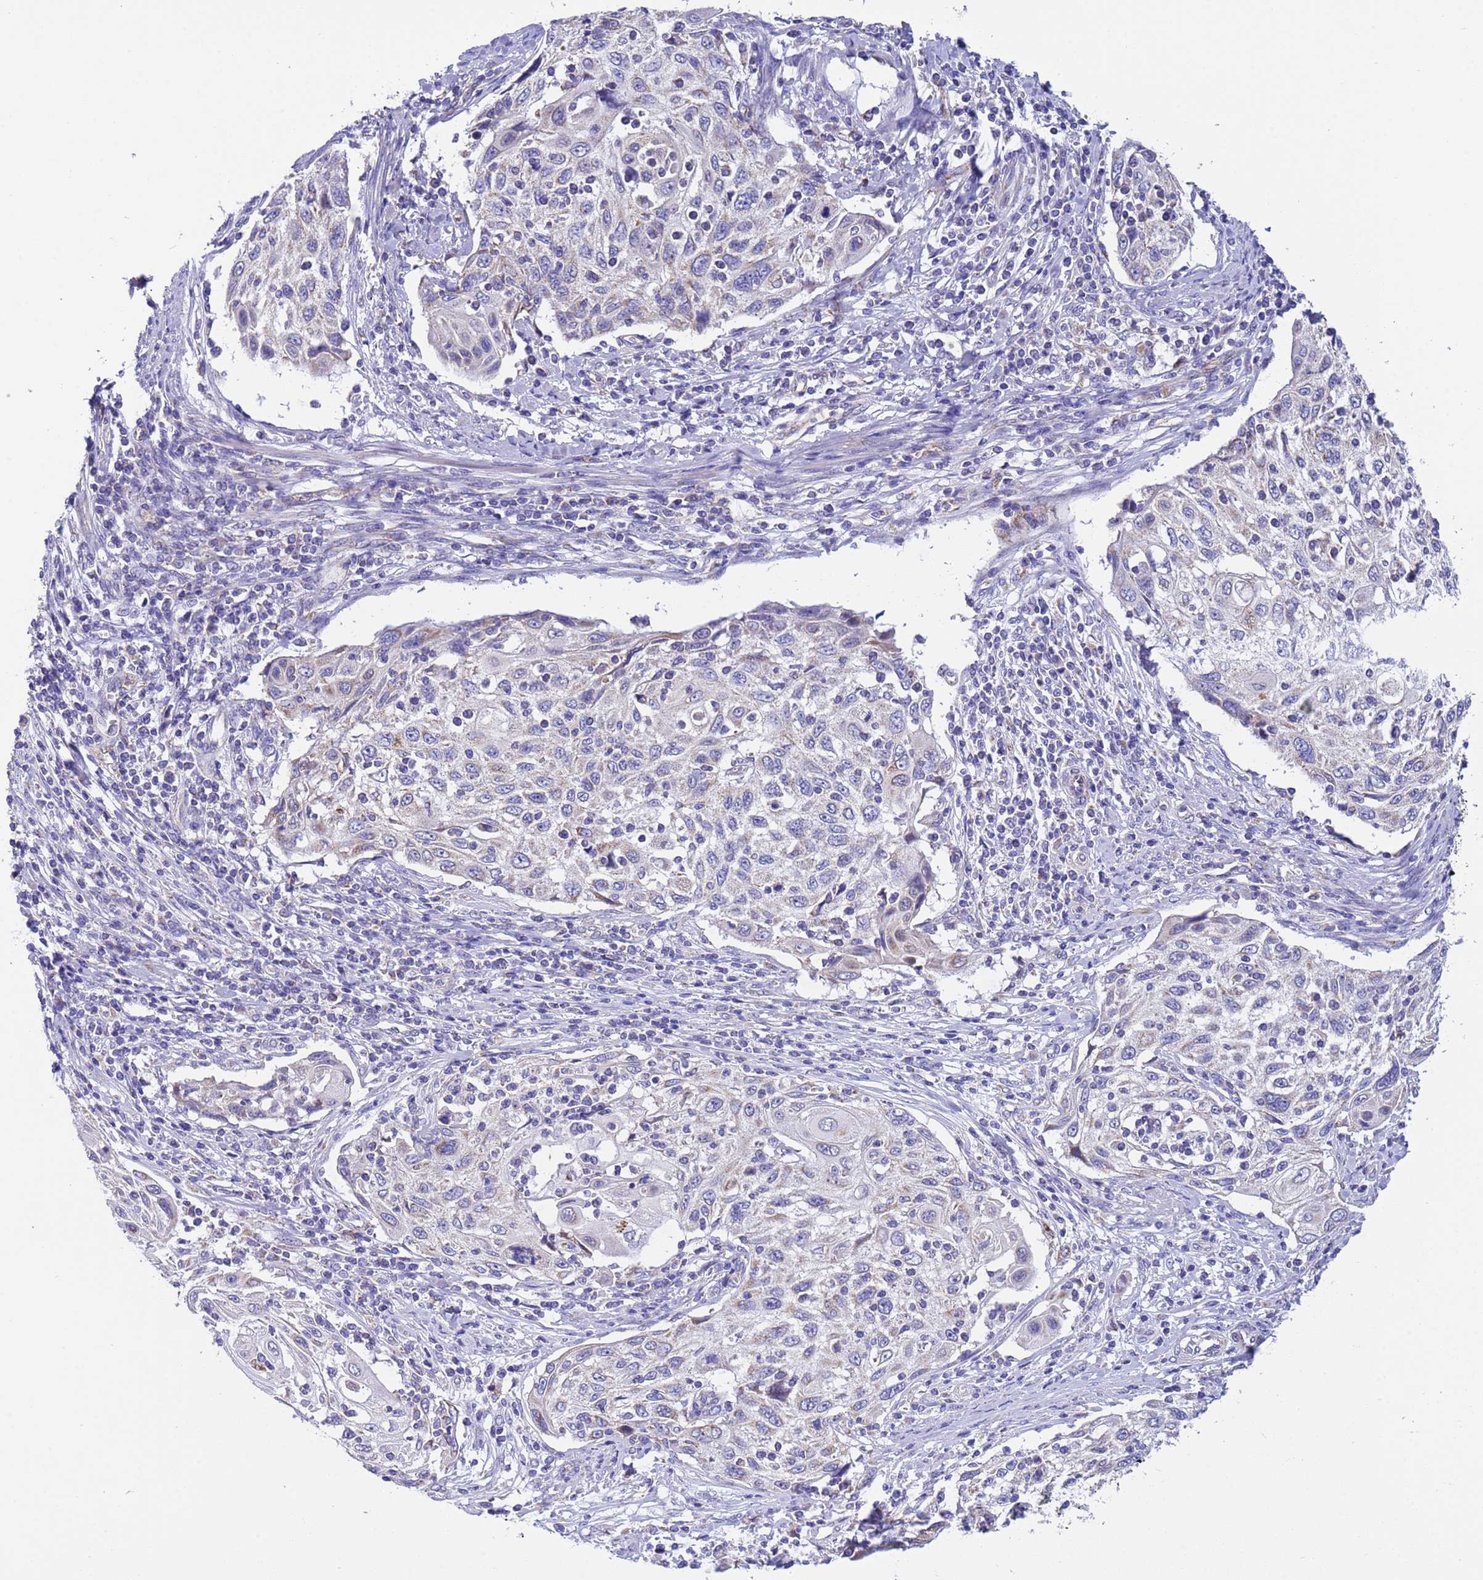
{"staining": {"intensity": "negative", "quantity": "none", "location": "none"}, "tissue": "cervical cancer", "cell_type": "Tumor cells", "image_type": "cancer", "snomed": [{"axis": "morphology", "description": "Squamous cell carcinoma, NOS"}, {"axis": "topography", "description": "Cervix"}], "caption": "Tumor cells are negative for protein expression in human cervical cancer.", "gene": "CCDC191", "patient": {"sex": "female", "age": 70}}